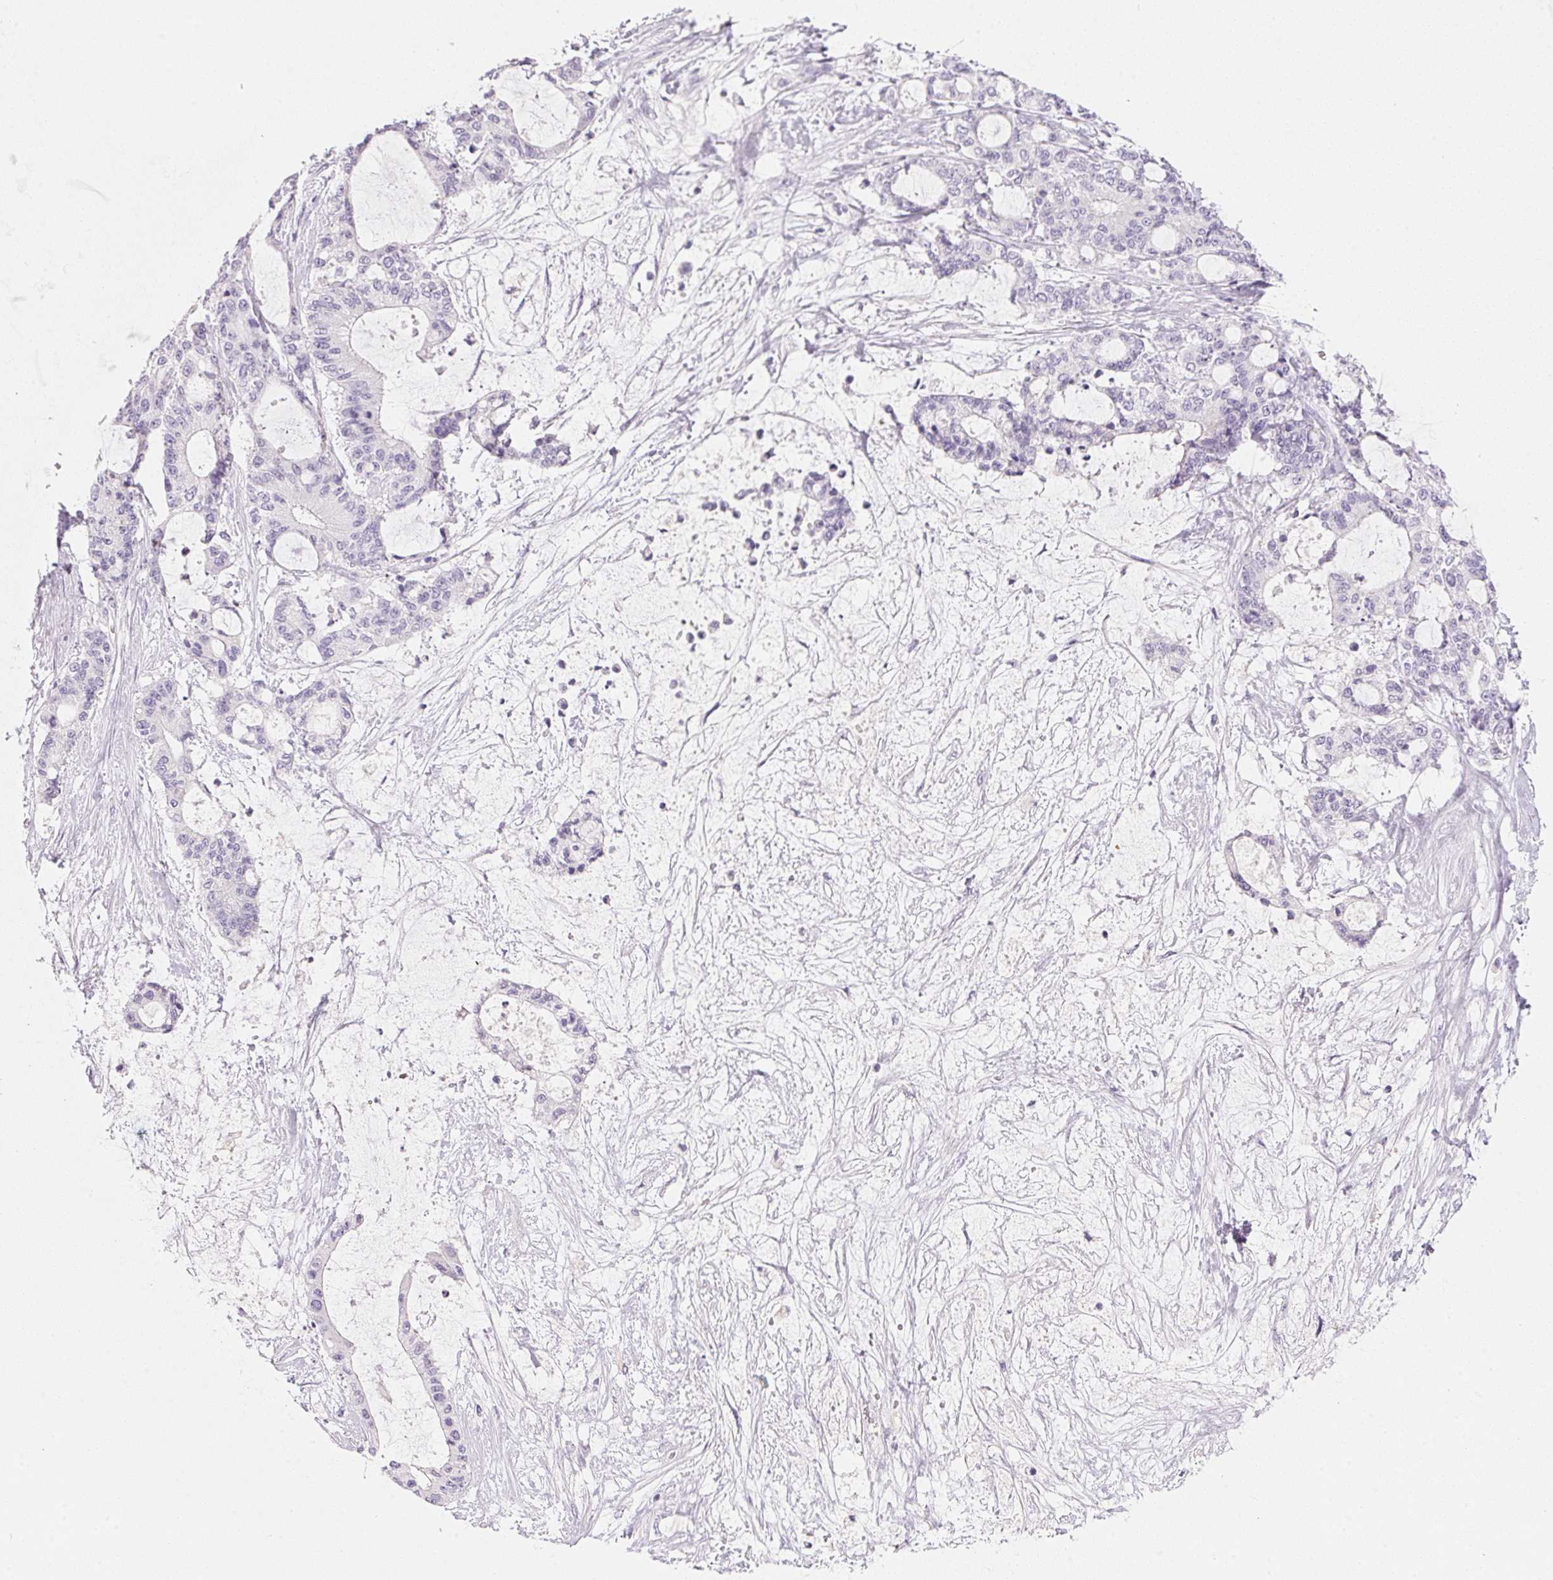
{"staining": {"intensity": "negative", "quantity": "none", "location": "none"}, "tissue": "liver cancer", "cell_type": "Tumor cells", "image_type": "cancer", "snomed": [{"axis": "morphology", "description": "Normal tissue, NOS"}, {"axis": "morphology", "description": "Cholangiocarcinoma"}, {"axis": "topography", "description": "Liver"}, {"axis": "topography", "description": "Peripheral nerve tissue"}], "caption": "Immunohistochemistry histopathology image of neoplastic tissue: human liver cholangiocarcinoma stained with DAB (3,3'-diaminobenzidine) displays no significant protein expression in tumor cells.", "gene": "ACP3", "patient": {"sex": "female", "age": 73}}